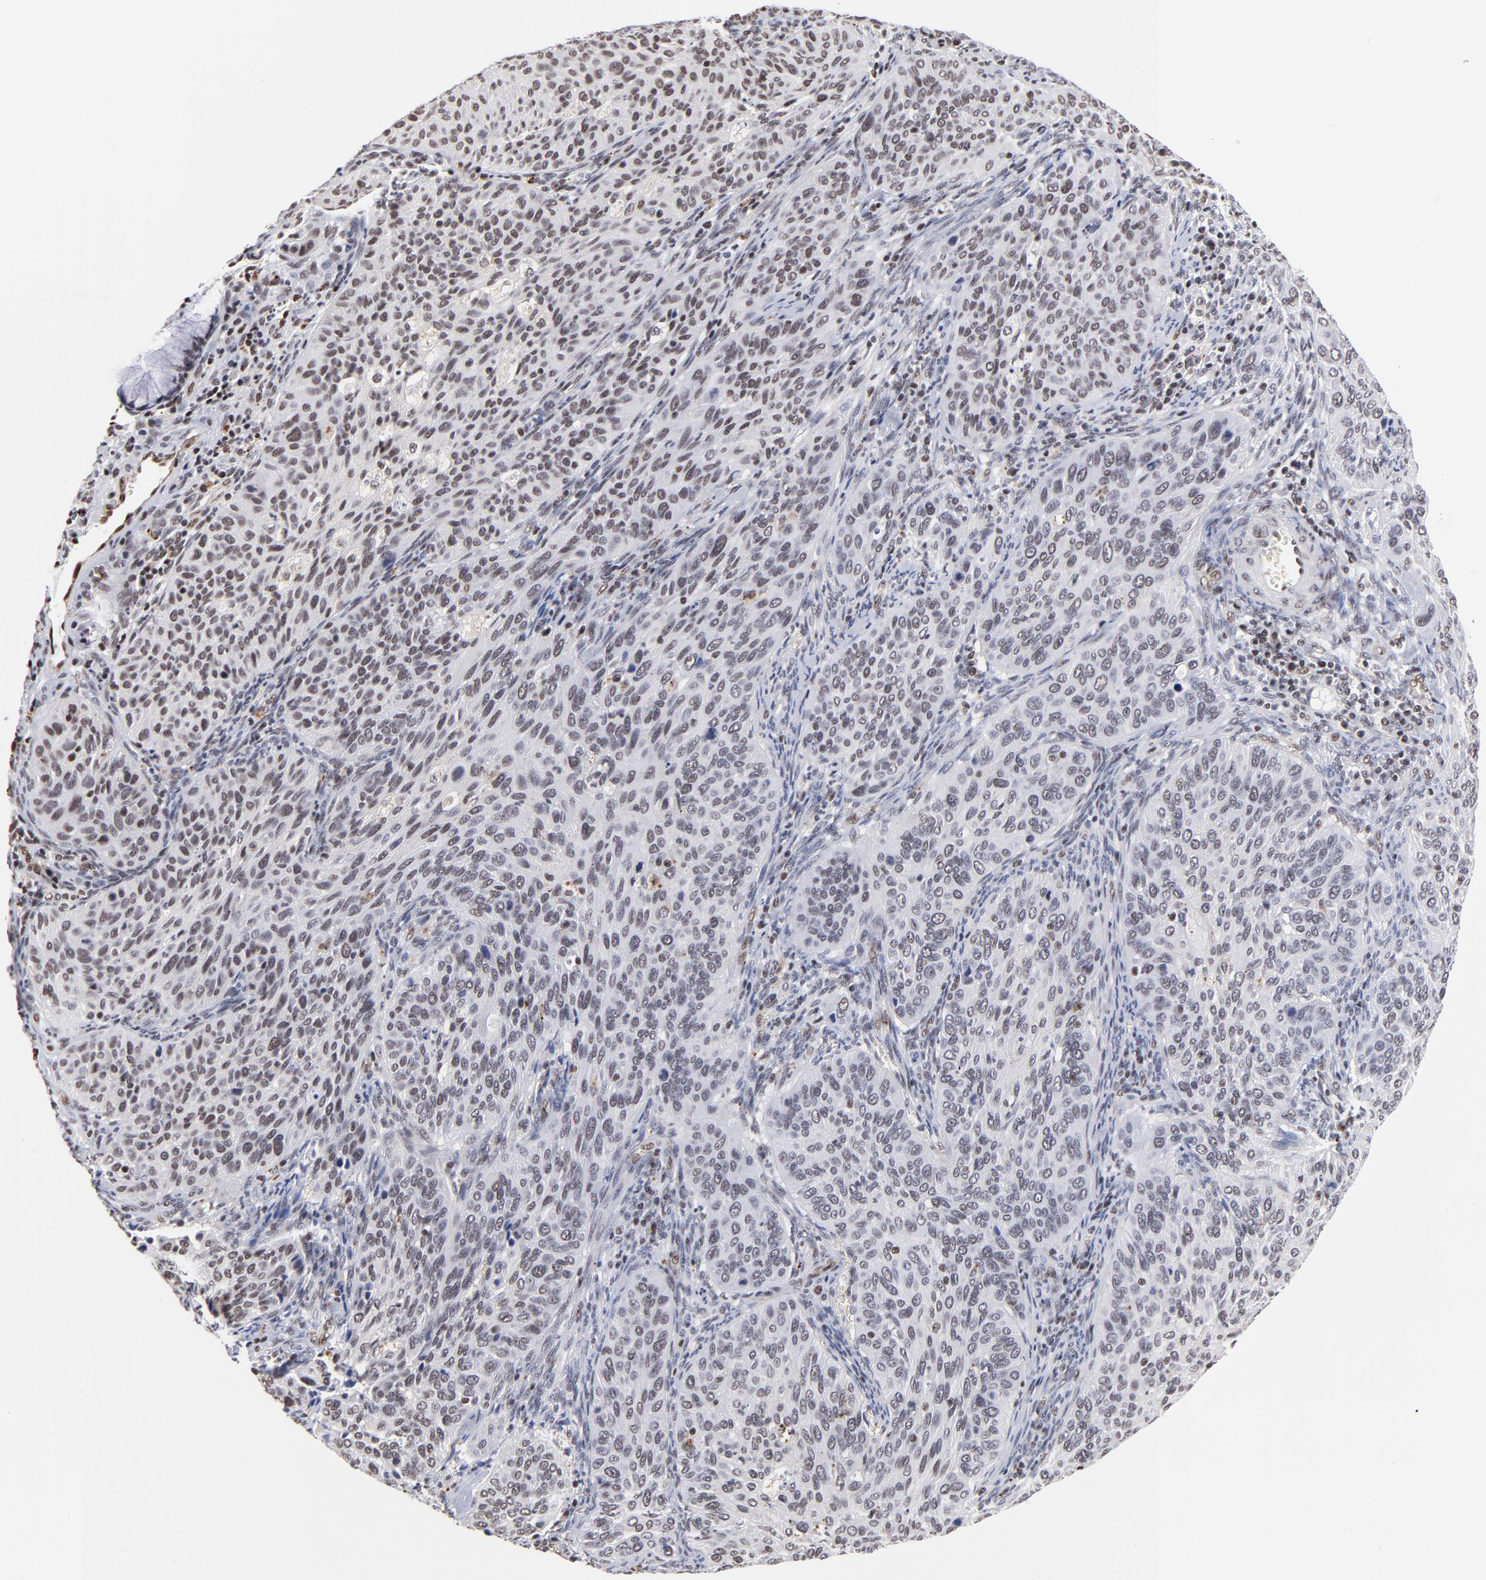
{"staining": {"intensity": "weak", "quantity": "25%-75%", "location": "nuclear"}, "tissue": "cervical cancer", "cell_type": "Tumor cells", "image_type": "cancer", "snomed": [{"axis": "morphology", "description": "Squamous cell carcinoma, NOS"}, {"axis": "topography", "description": "Cervix"}], "caption": "Immunohistochemical staining of human cervical cancer demonstrates low levels of weak nuclear protein positivity in approximately 25%-75% of tumor cells.", "gene": "GABPA", "patient": {"sex": "female", "age": 57}}